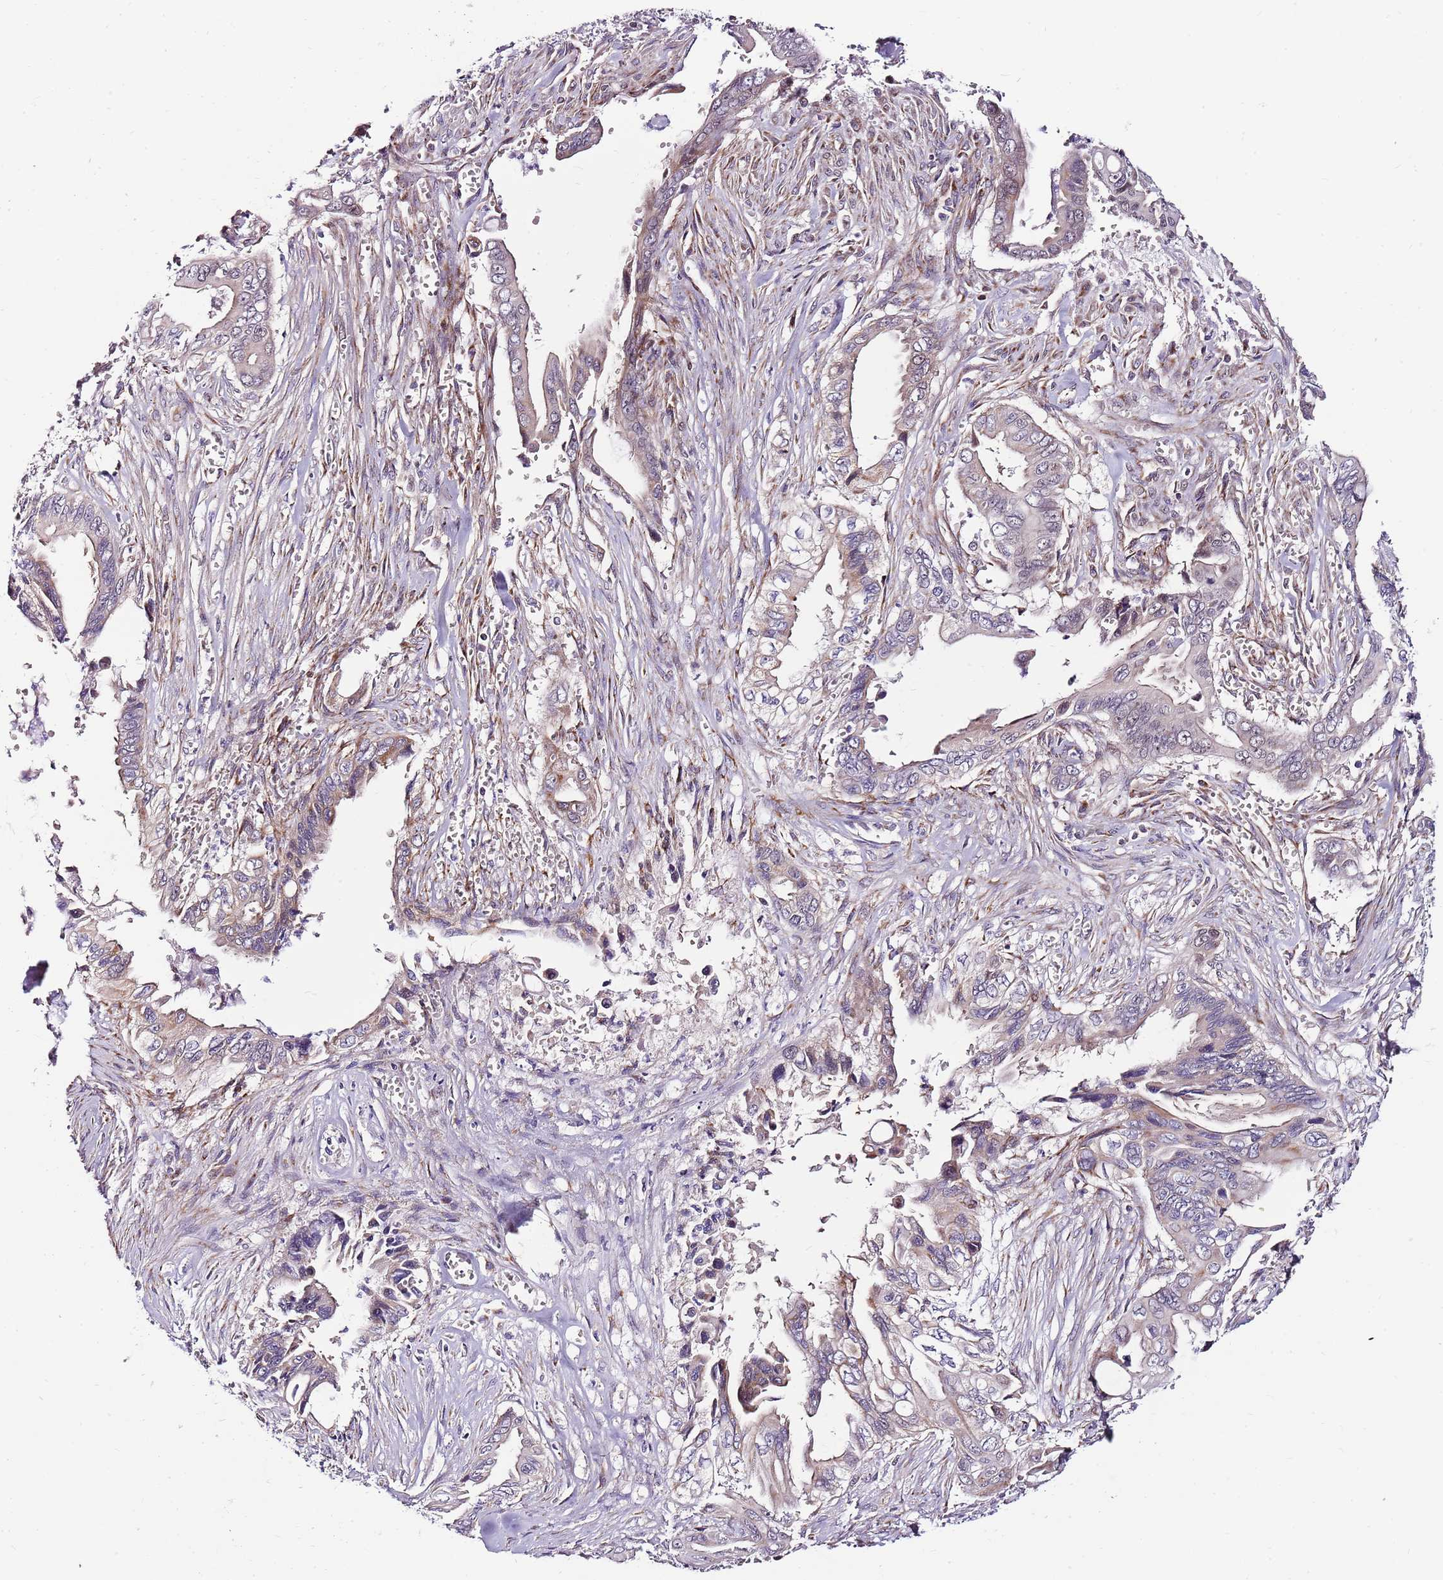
{"staining": {"intensity": "weak", "quantity": "<25%", "location": "cytoplasmic/membranous"}, "tissue": "pancreatic cancer", "cell_type": "Tumor cells", "image_type": "cancer", "snomed": [{"axis": "morphology", "description": "Adenocarcinoma, NOS"}, {"axis": "topography", "description": "Pancreas"}], "caption": "IHC of human pancreatic cancer (adenocarcinoma) exhibits no expression in tumor cells. (DAB (3,3'-diaminobenzidine) immunohistochemistry visualized using brightfield microscopy, high magnification).", "gene": "POLE3", "patient": {"sex": "male", "age": 59}}